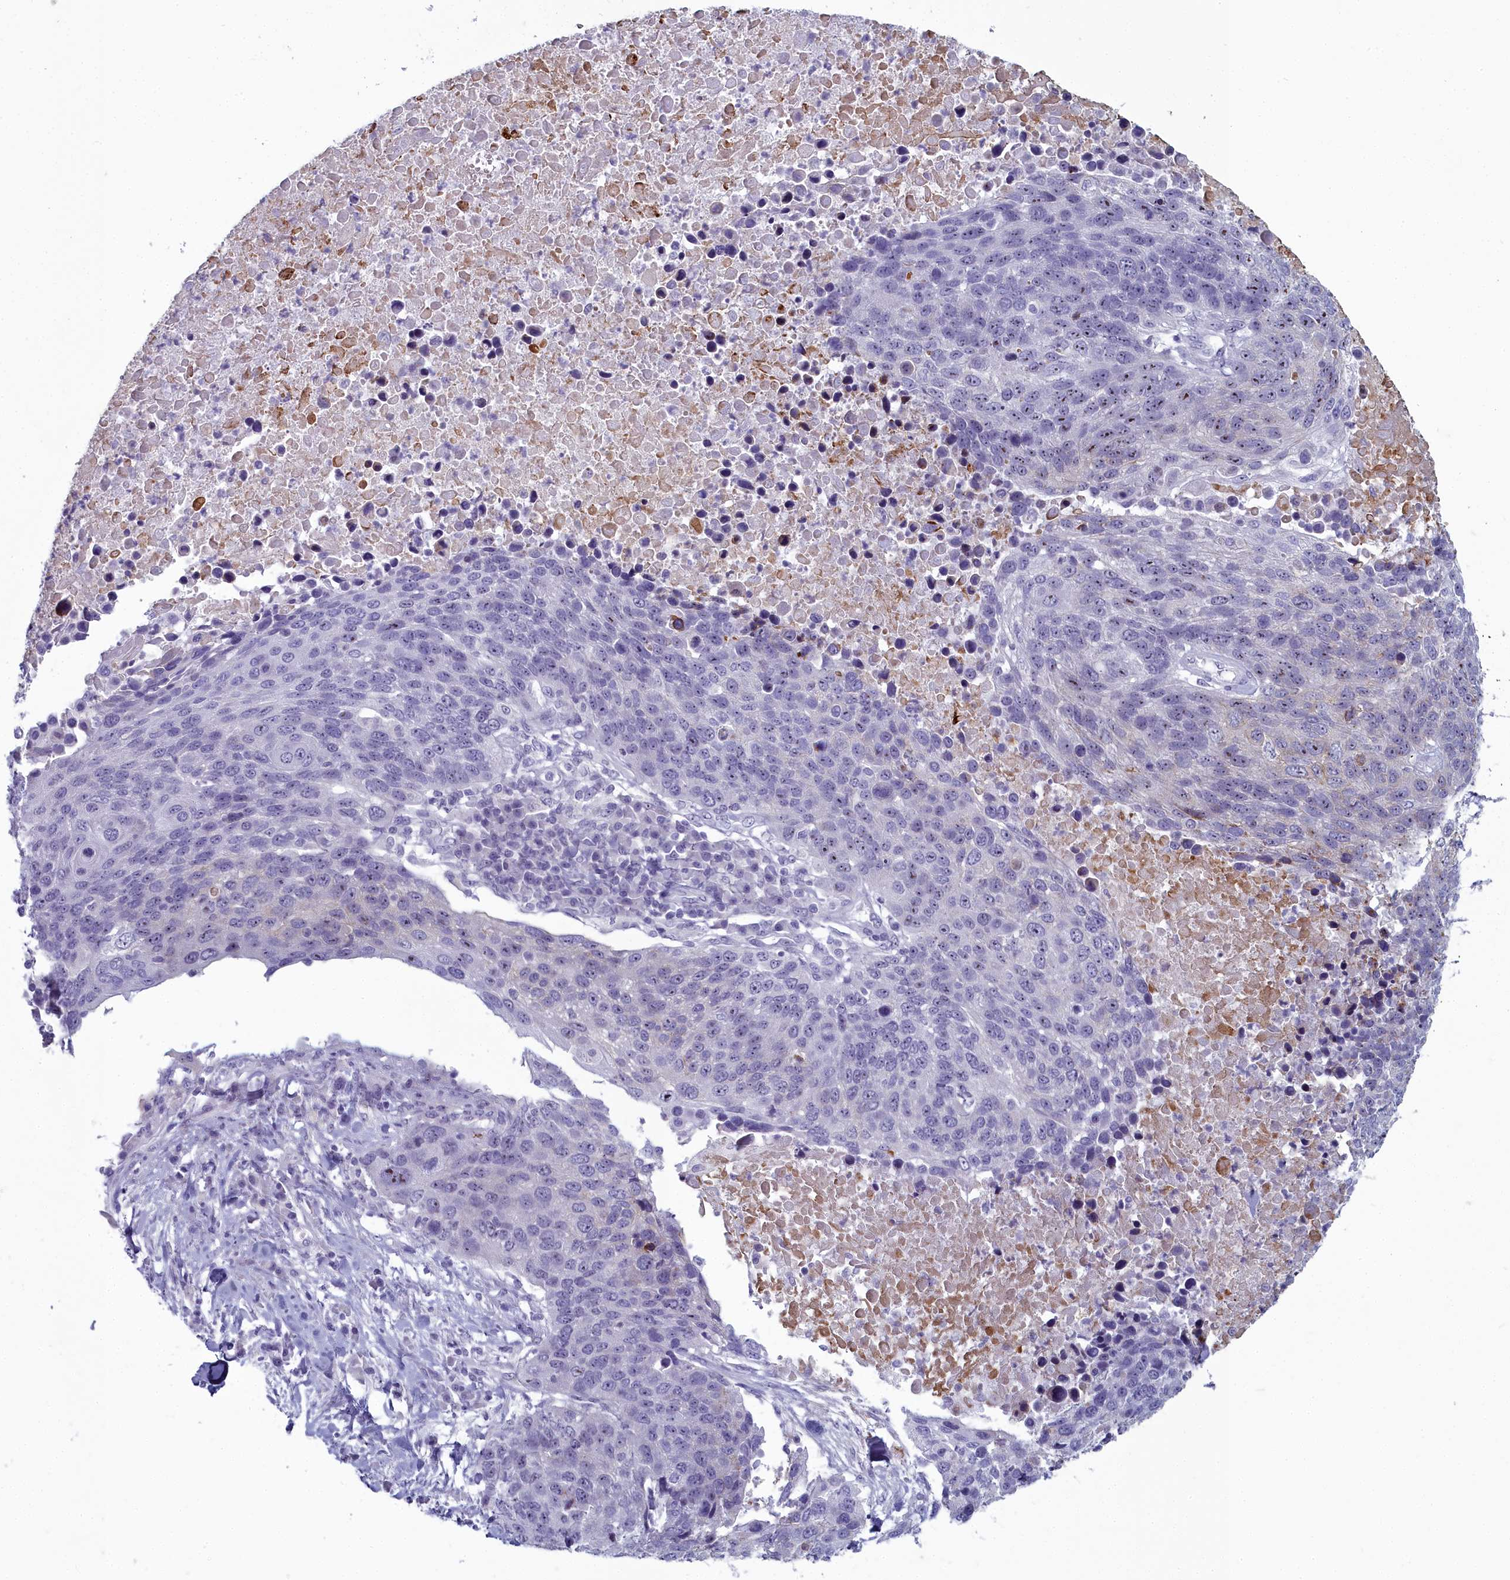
{"staining": {"intensity": "moderate", "quantity": "25%-75%", "location": "nuclear"}, "tissue": "lung cancer", "cell_type": "Tumor cells", "image_type": "cancer", "snomed": [{"axis": "morphology", "description": "Normal tissue, NOS"}, {"axis": "morphology", "description": "Squamous cell carcinoma, NOS"}, {"axis": "topography", "description": "Lymph node"}, {"axis": "topography", "description": "Lung"}], "caption": "Human lung cancer (squamous cell carcinoma) stained with a brown dye shows moderate nuclear positive positivity in approximately 25%-75% of tumor cells.", "gene": "INSYN2A", "patient": {"sex": "male", "age": 66}}